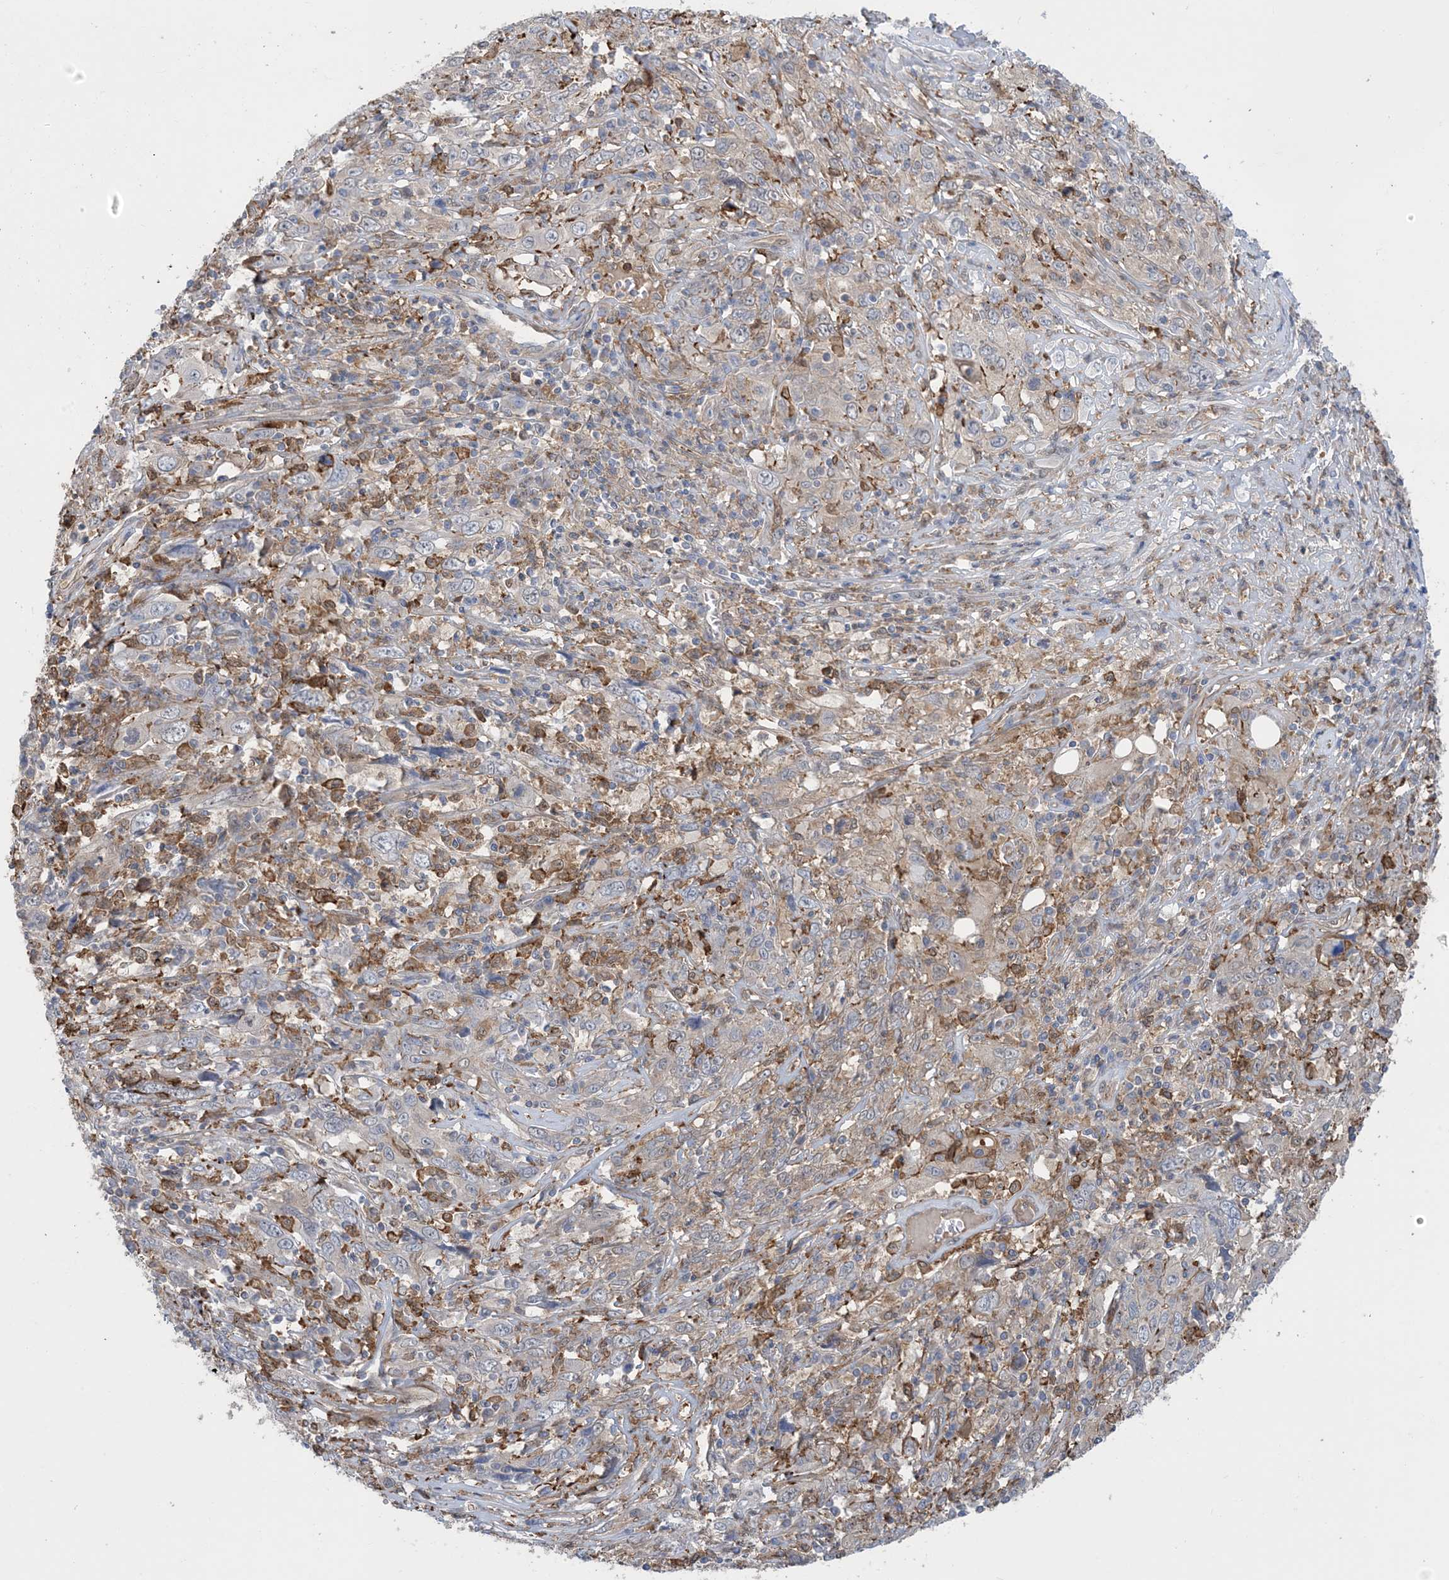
{"staining": {"intensity": "negative", "quantity": "none", "location": "none"}, "tissue": "cervical cancer", "cell_type": "Tumor cells", "image_type": "cancer", "snomed": [{"axis": "morphology", "description": "Squamous cell carcinoma, NOS"}, {"axis": "topography", "description": "Cervix"}], "caption": "Cervical cancer stained for a protein using IHC displays no expression tumor cells.", "gene": "HS1BP3", "patient": {"sex": "female", "age": 46}}